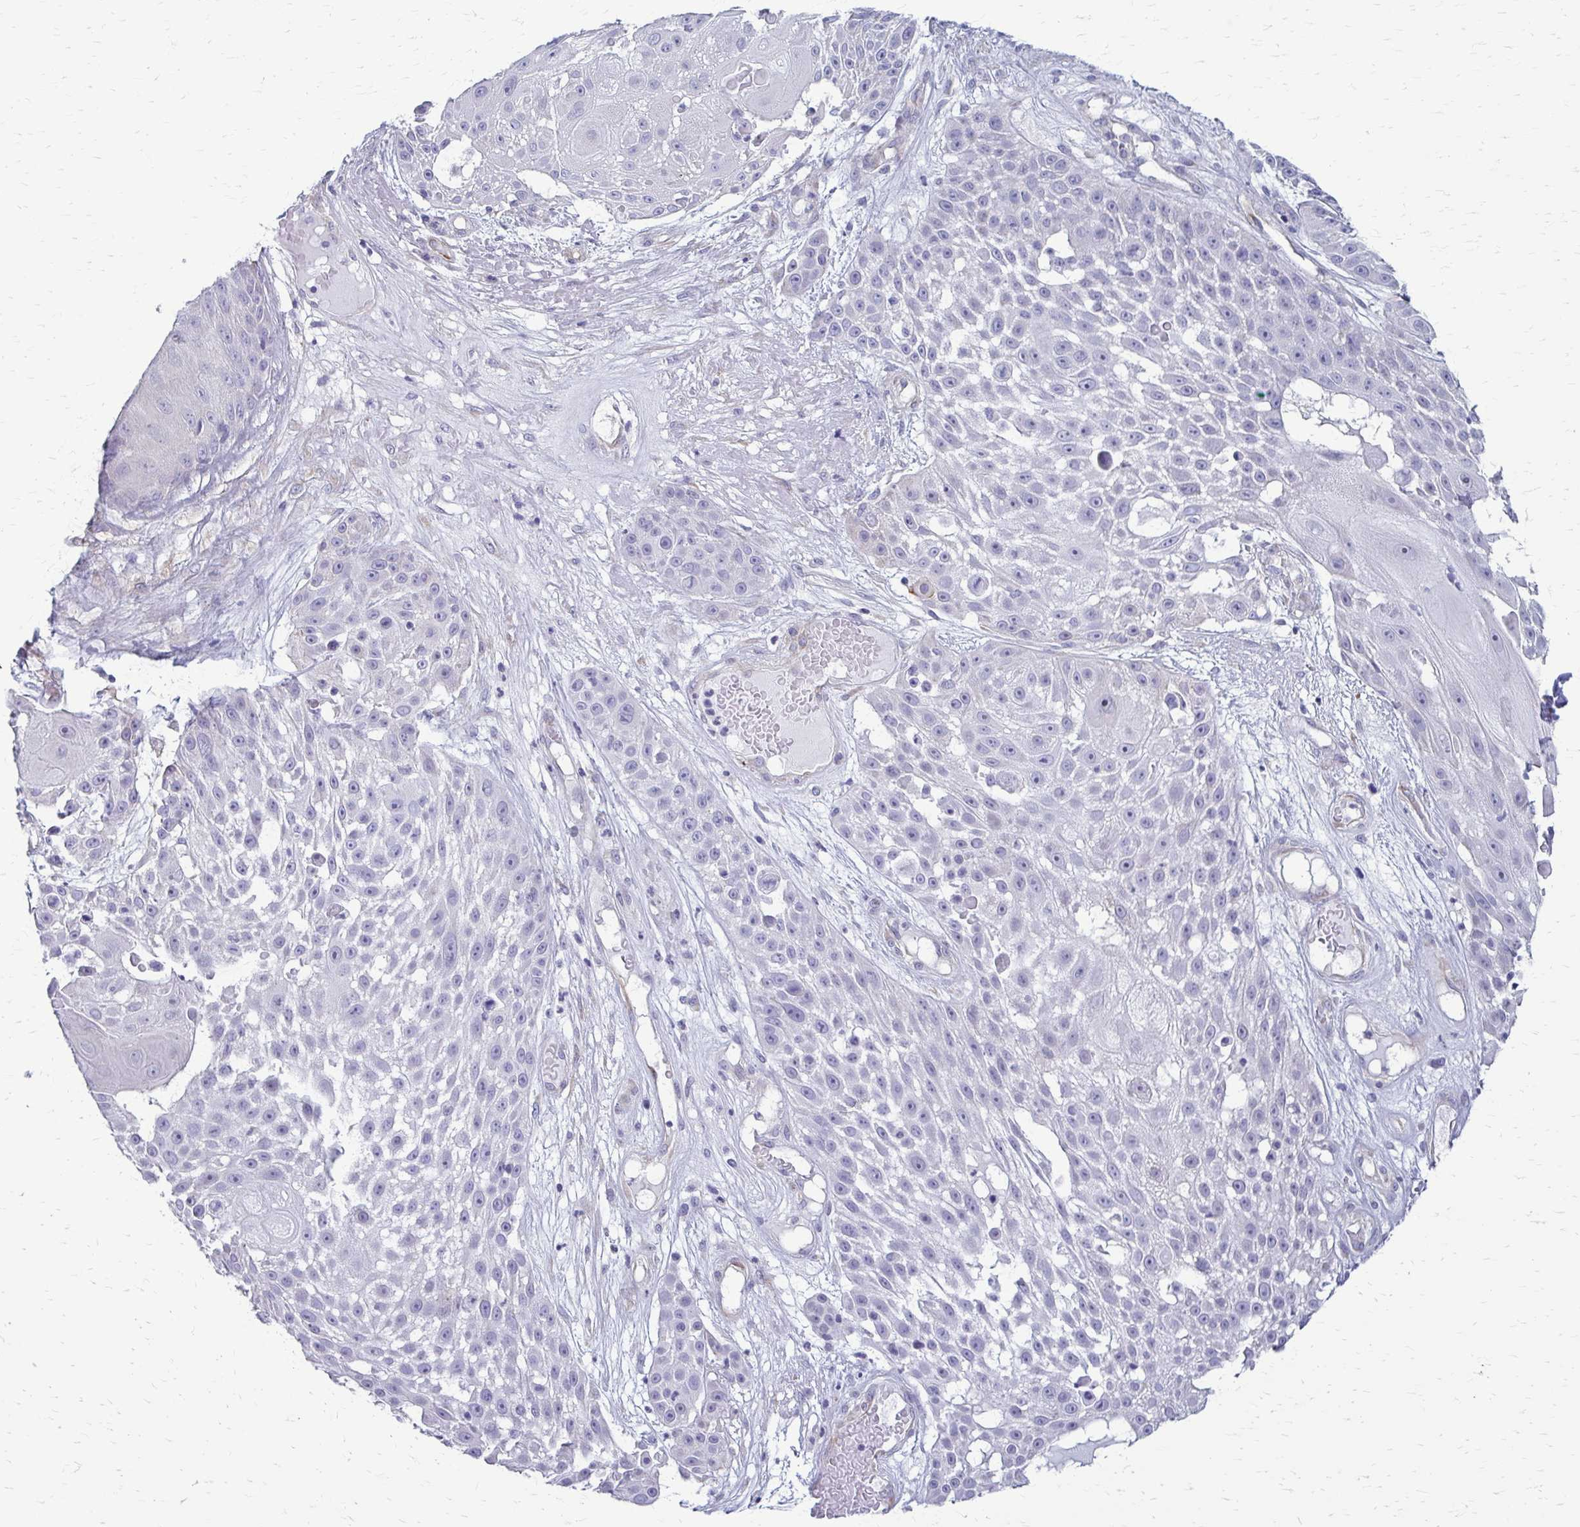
{"staining": {"intensity": "negative", "quantity": "none", "location": "none"}, "tissue": "skin cancer", "cell_type": "Tumor cells", "image_type": "cancer", "snomed": [{"axis": "morphology", "description": "Squamous cell carcinoma, NOS"}, {"axis": "topography", "description": "Skin"}], "caption": "Tumor cells are negative for protein expression in human skin cancer.", "gene": "DEPP1", "patient": {"sex": "female", "age": 86}}